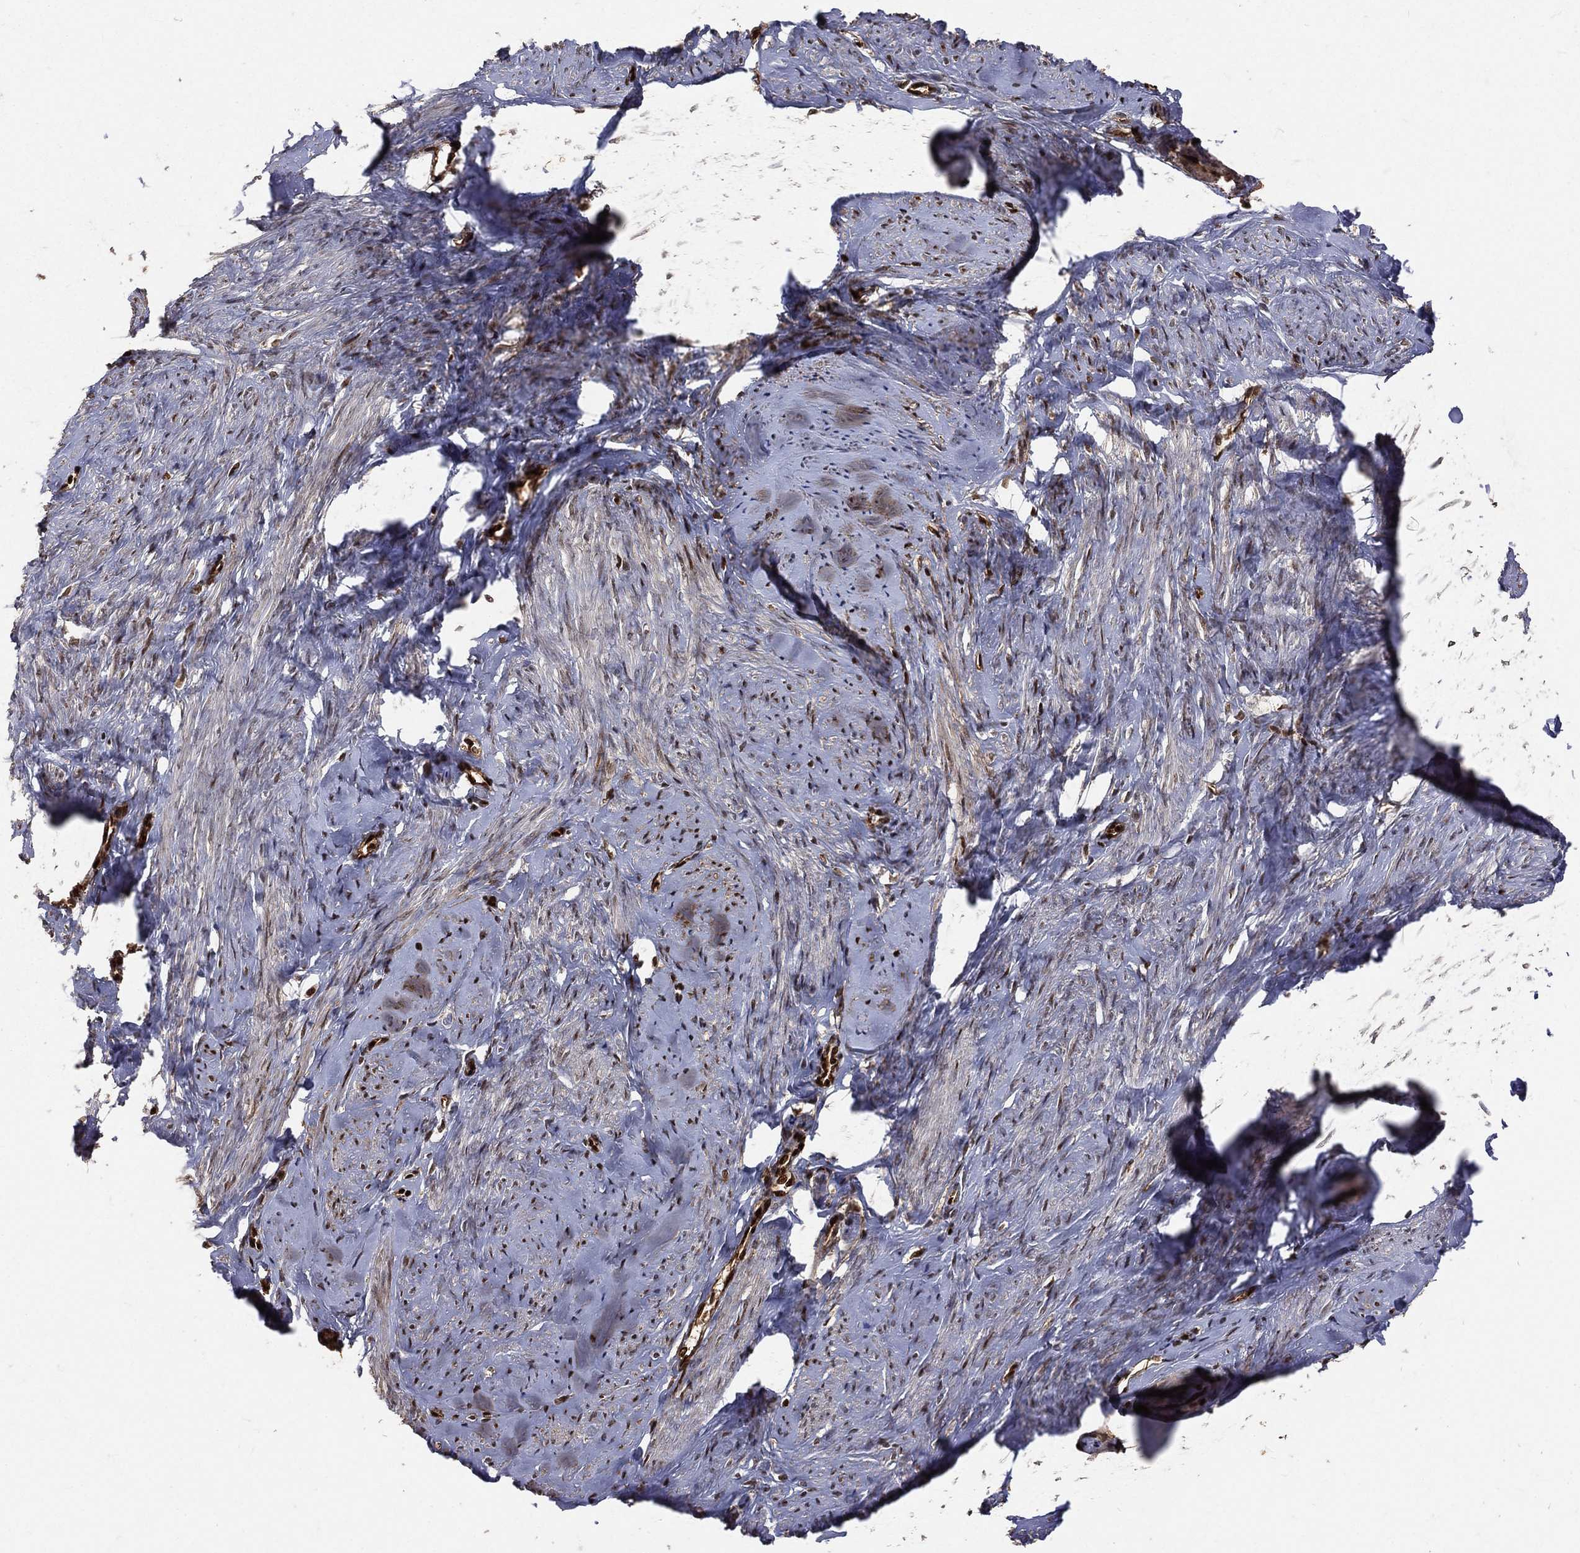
{"staining": {"intensity": "strong", "quantity": ">75%", "location": "nuclear"}, "tissue": "smooth muscle", "cell_type": "Smooth muscle cells", "image_type": "normal", "snomed": [{"axis": "morphology", "description": "Normal tissue, NOS"}, {"axis": "topography", "description": "Smooth muscle"}], "caption": "Immunohistochemistry (IHC) staining of benign smooth muscle, which shows high levels of strong nuclear staining in approximately >75% of smooth muscle cells indicating strong nuclear protein staining. The staining was performed using DAB (3,3'-diaminobenzidine) (brown) for protein detection and nuclei were counterstained in hematoxylin (blue).", "gene": "MAPK1", "patient": {"sex": "female", "age": 48}}